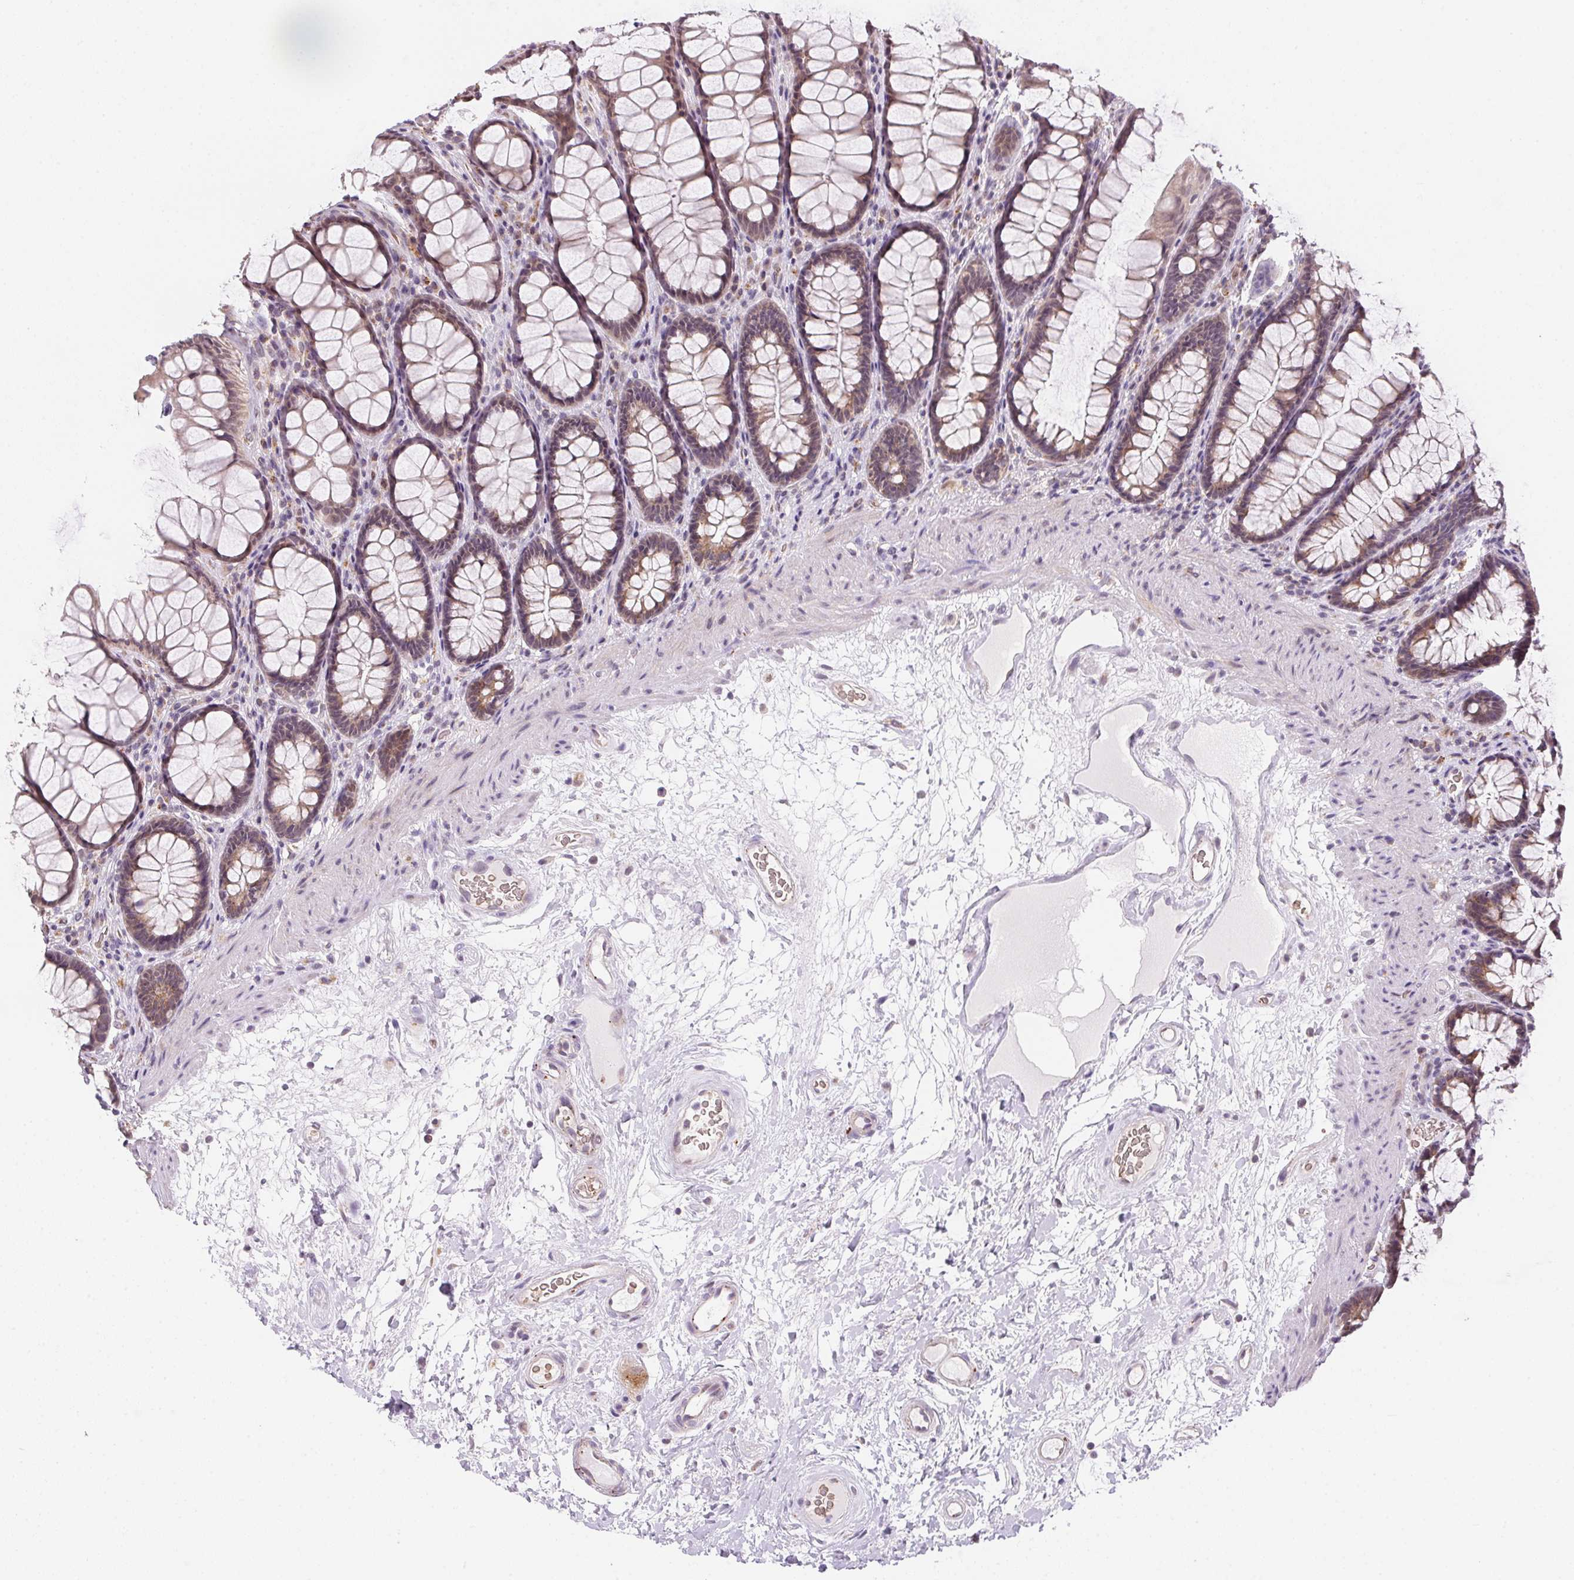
{"staining": {"intensity": "weak", "quantity": "25%-75%", "location": "cytoplasmic/membranous"}, "tissue": "rectum", "cell_type": "Glandular cells", "image_type": "normal", "snomed": [{"axis": "morphology", "description": "Normal tissue, NOS"}, {"axis": "topography", "description": "Rectum"}], "caption": "Human rectum stained for a protein (brown) exhibits weak cytoplasmic/membranous positive expression in about 25%-75% of glandular cells.", "gene": "METTL13", "patient": {"sex": "male", "age": 72}}